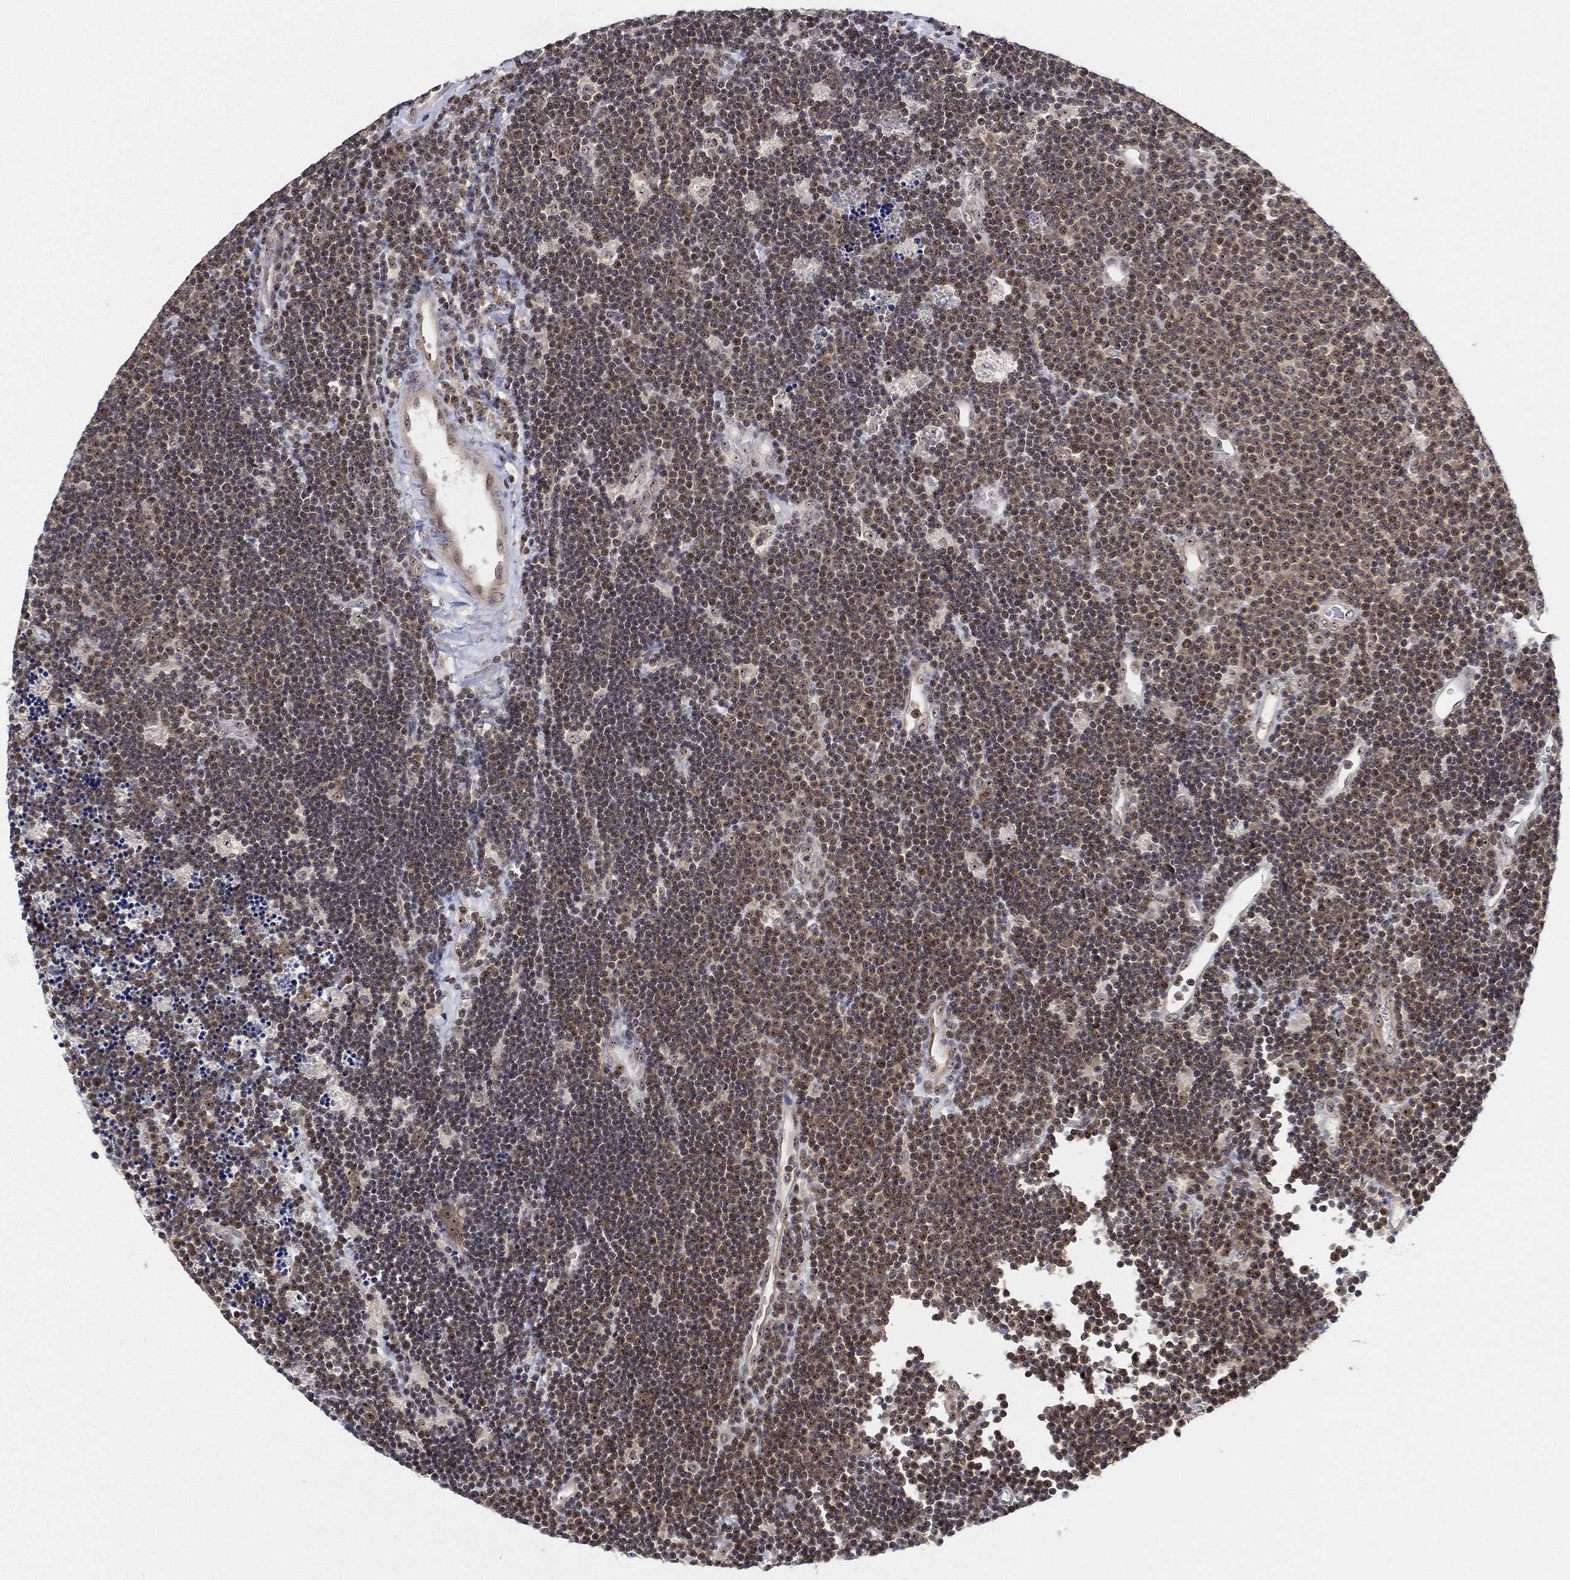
{"staining": {"intensity": "weak", "quantity": "<25%", "location": "nuclear"}, "tissue": "lymphoma", "cell_type": "Tumor cells", "image_type": "cancer", "snomed": [{"axis": "morphology", "description": "Malignant lymphoma, non-Hodgkin's type, Low grade"}, {"axis": "topography", "description": "Brain"}], "caption": "This is an immunohistochemistry (IHC) micrograph of human lymphoma. There is no expression in tumor cells.", "gene": "PPP1R16B", "patient": {"sex": "female", "age": 66}}